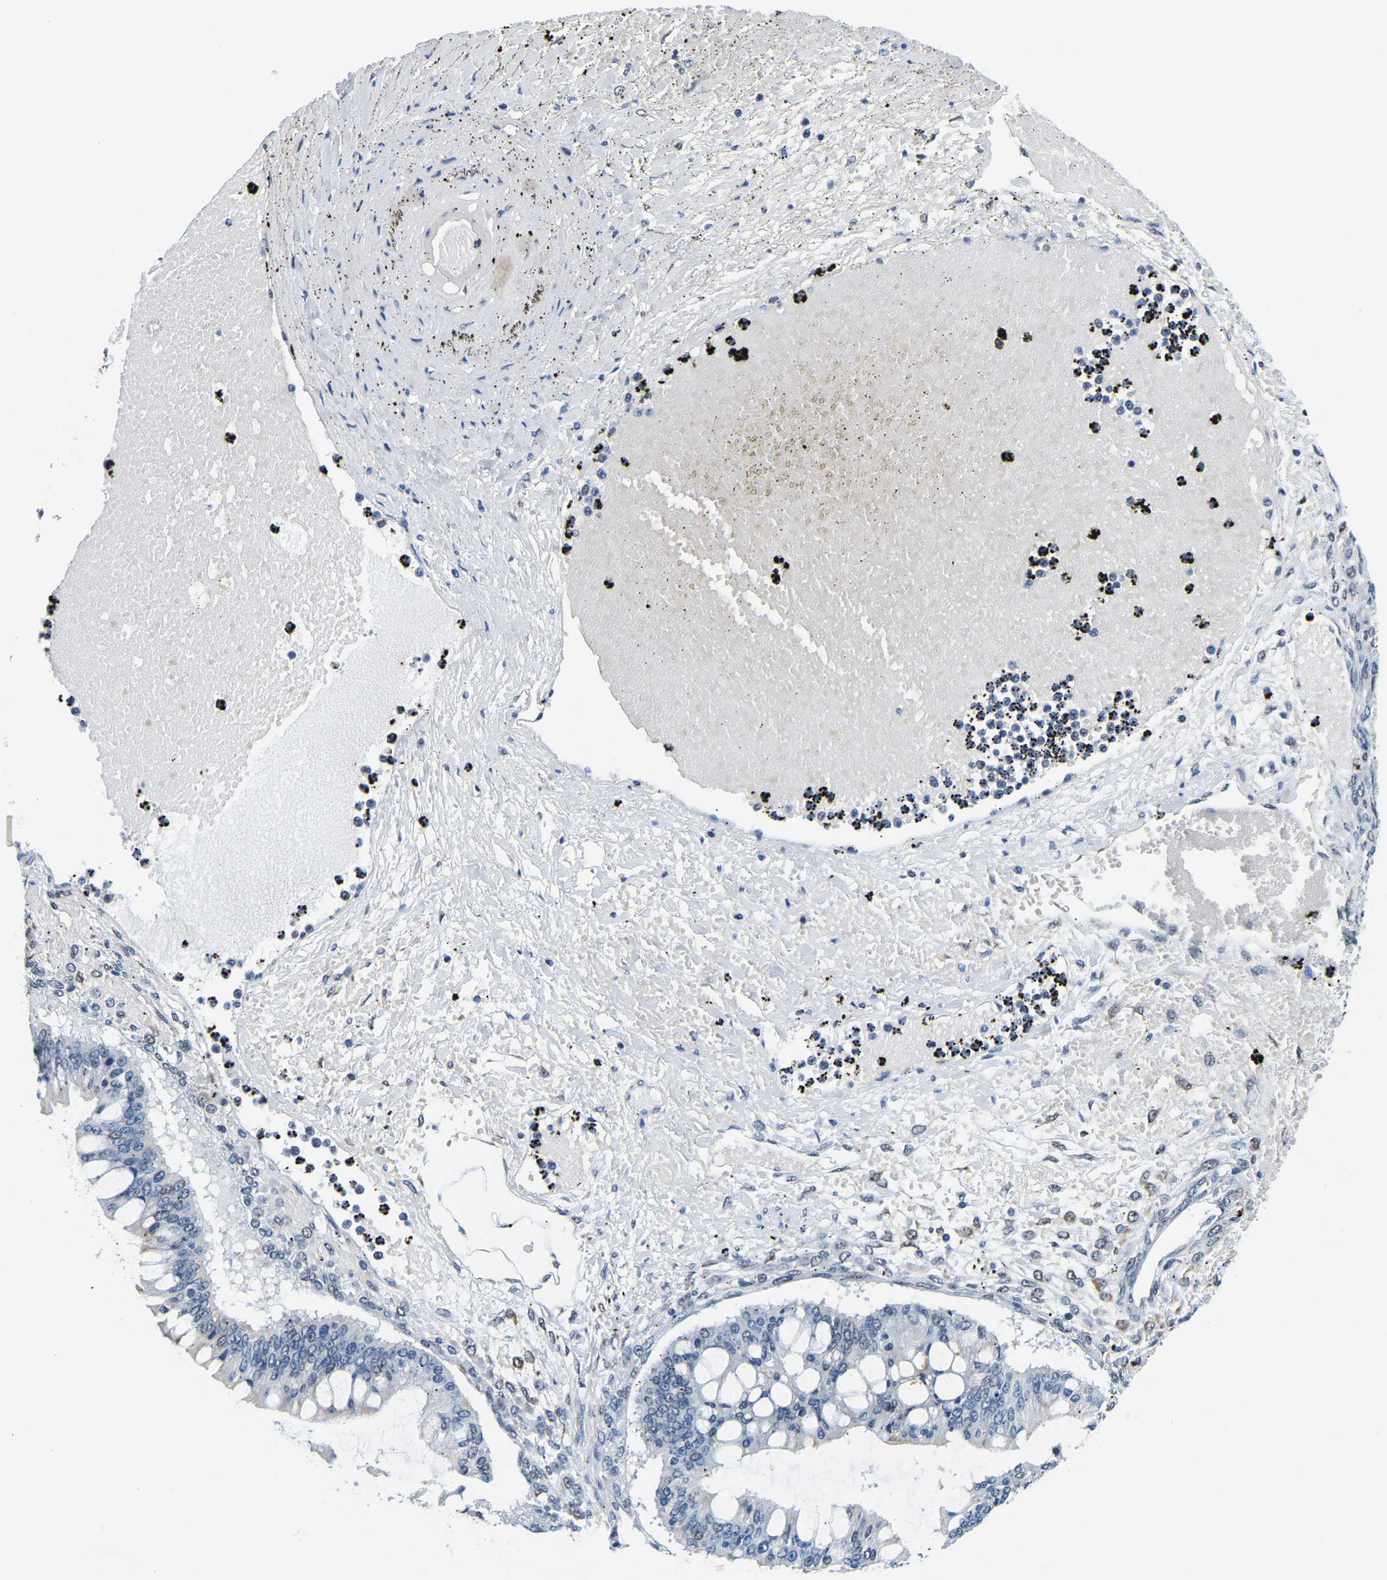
{"staining": {"intensity": "negative", "quantity": "none", "location": "none"}, "tissue": "ovarian cancer", "cell_type": "Tumor cells", "image_type": "cancer", "snomed": [{"axis": "morphology", "description": "Cystadenocarcinoma, mucinous, NOS"}, {"axis": "topography", "description": "Ovary"}], "caption": "The histopathology image exhibits no significant staining in tumor cells of ovarian cancer.", "gene": "BNIP3L", "patient": {"sex": "female", "age": 73}}